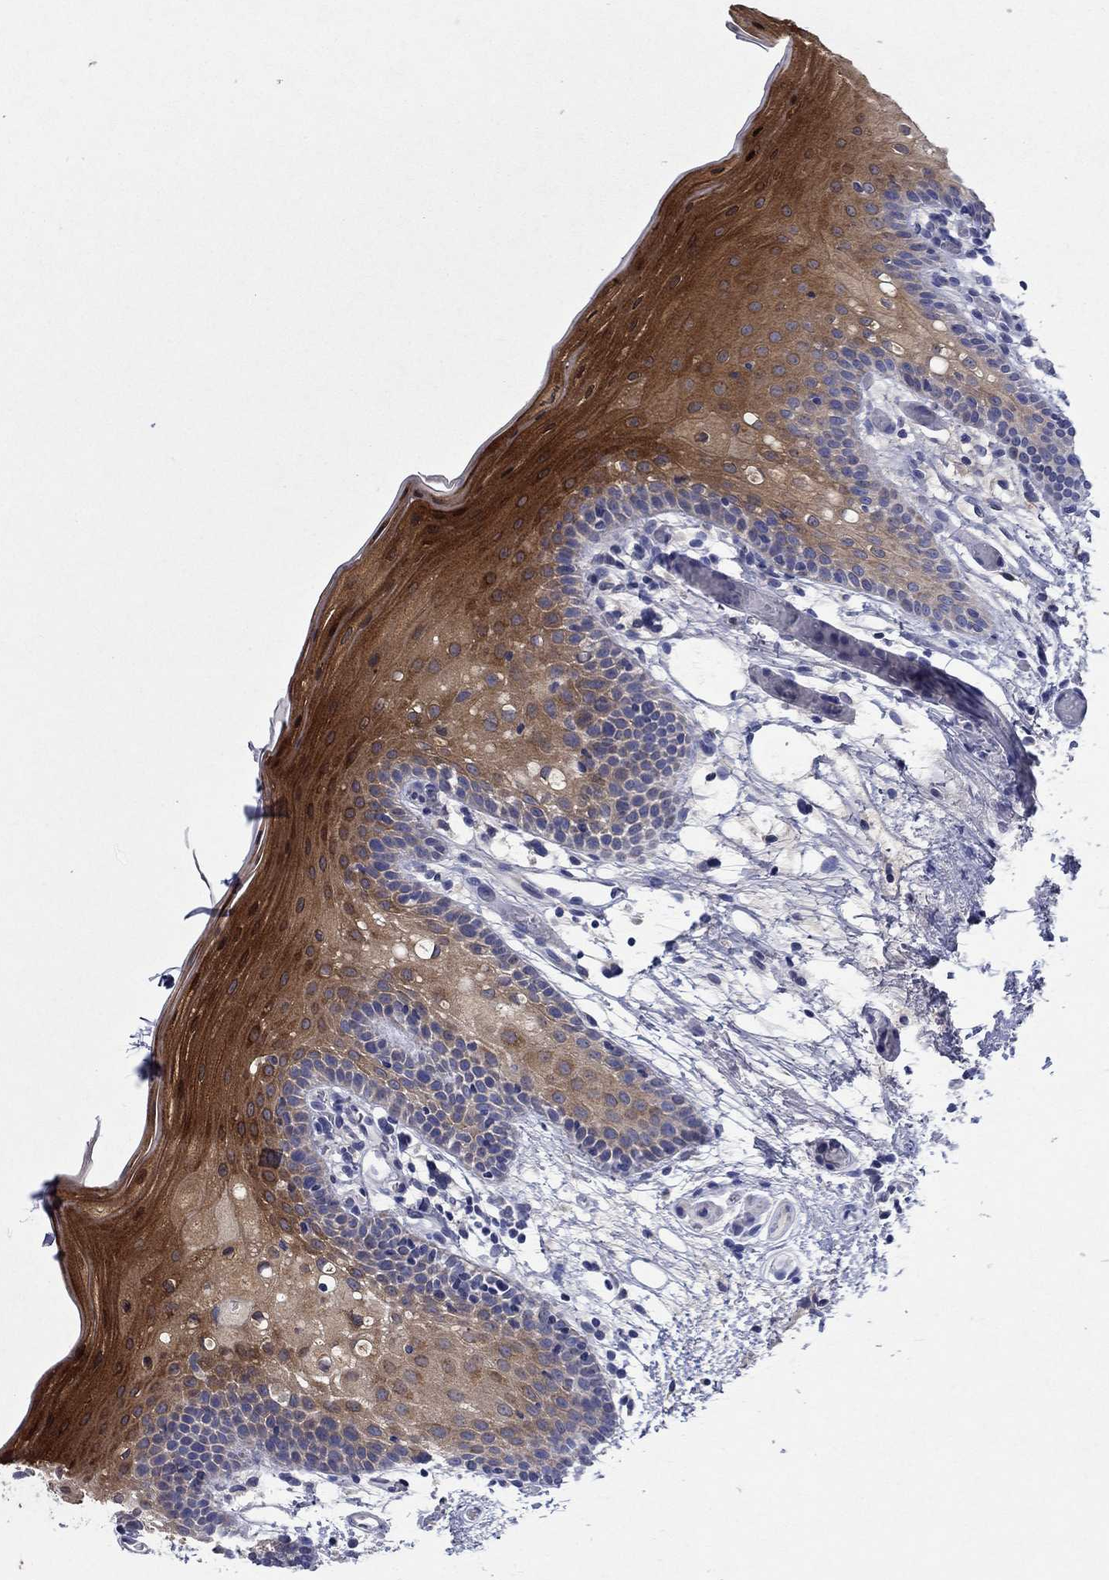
{"staining": {"intensity": "strong", "quantity": ">75%", "location": "cytoplasmic/membranous"}, "tissue": "oral mucosa", "cell_type": "Squamous epithelial cells", "image_type": "normal", "snomed": [{"axis": "morphology", "description": "Normal tissue, NOS"}, {"axis": "topography", "description": "Oral tissue"}, {"axis": "topography", "description": "Tounge, NOS"}], "caption": "Squamous epithelial cells demonstrate high levels of strong cytoplasmic/membranous staining in approximately >75% of cells in benign human oral mucosa.", "gene": "SULT2B1", "patient": {"sex": "female", "age": 83}}